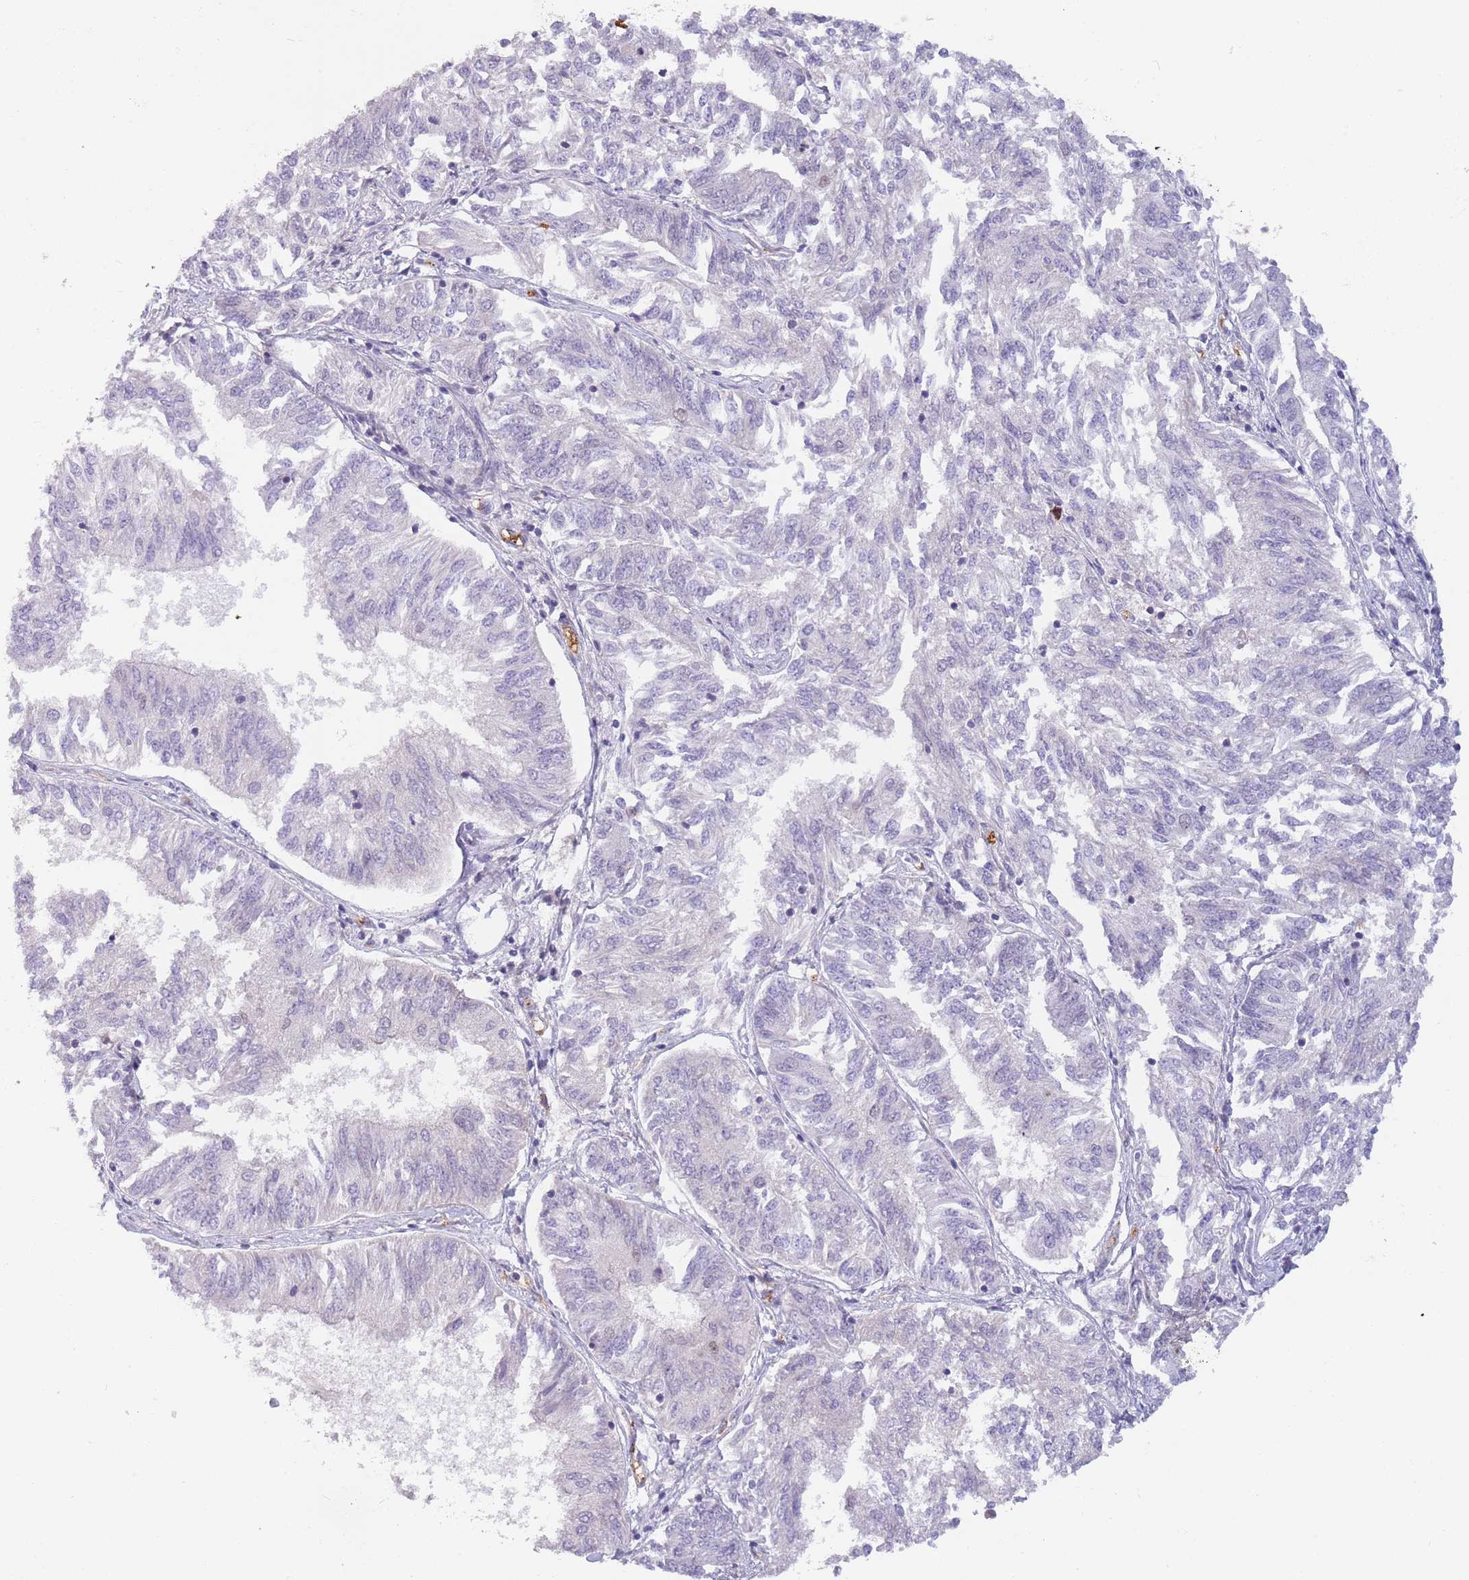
{"staining": {"intensity": "negative", "quantity": "none", "location": "none"}, "tissue": "endometrial cancer", "cell_type": "Tumor cells", "image_type": "cancer", "snomed": [{"axis": "morphology", "description": "Adenocarcinoma, NOS"}, {"axis": "topography", "description": "Endometrium"}], "caption": "Protein analysis of endometrial cancer displays no significant expression in tumor cells.", "gene": "LYPD6B", "patient": {"sex": "female", "age": 58}}